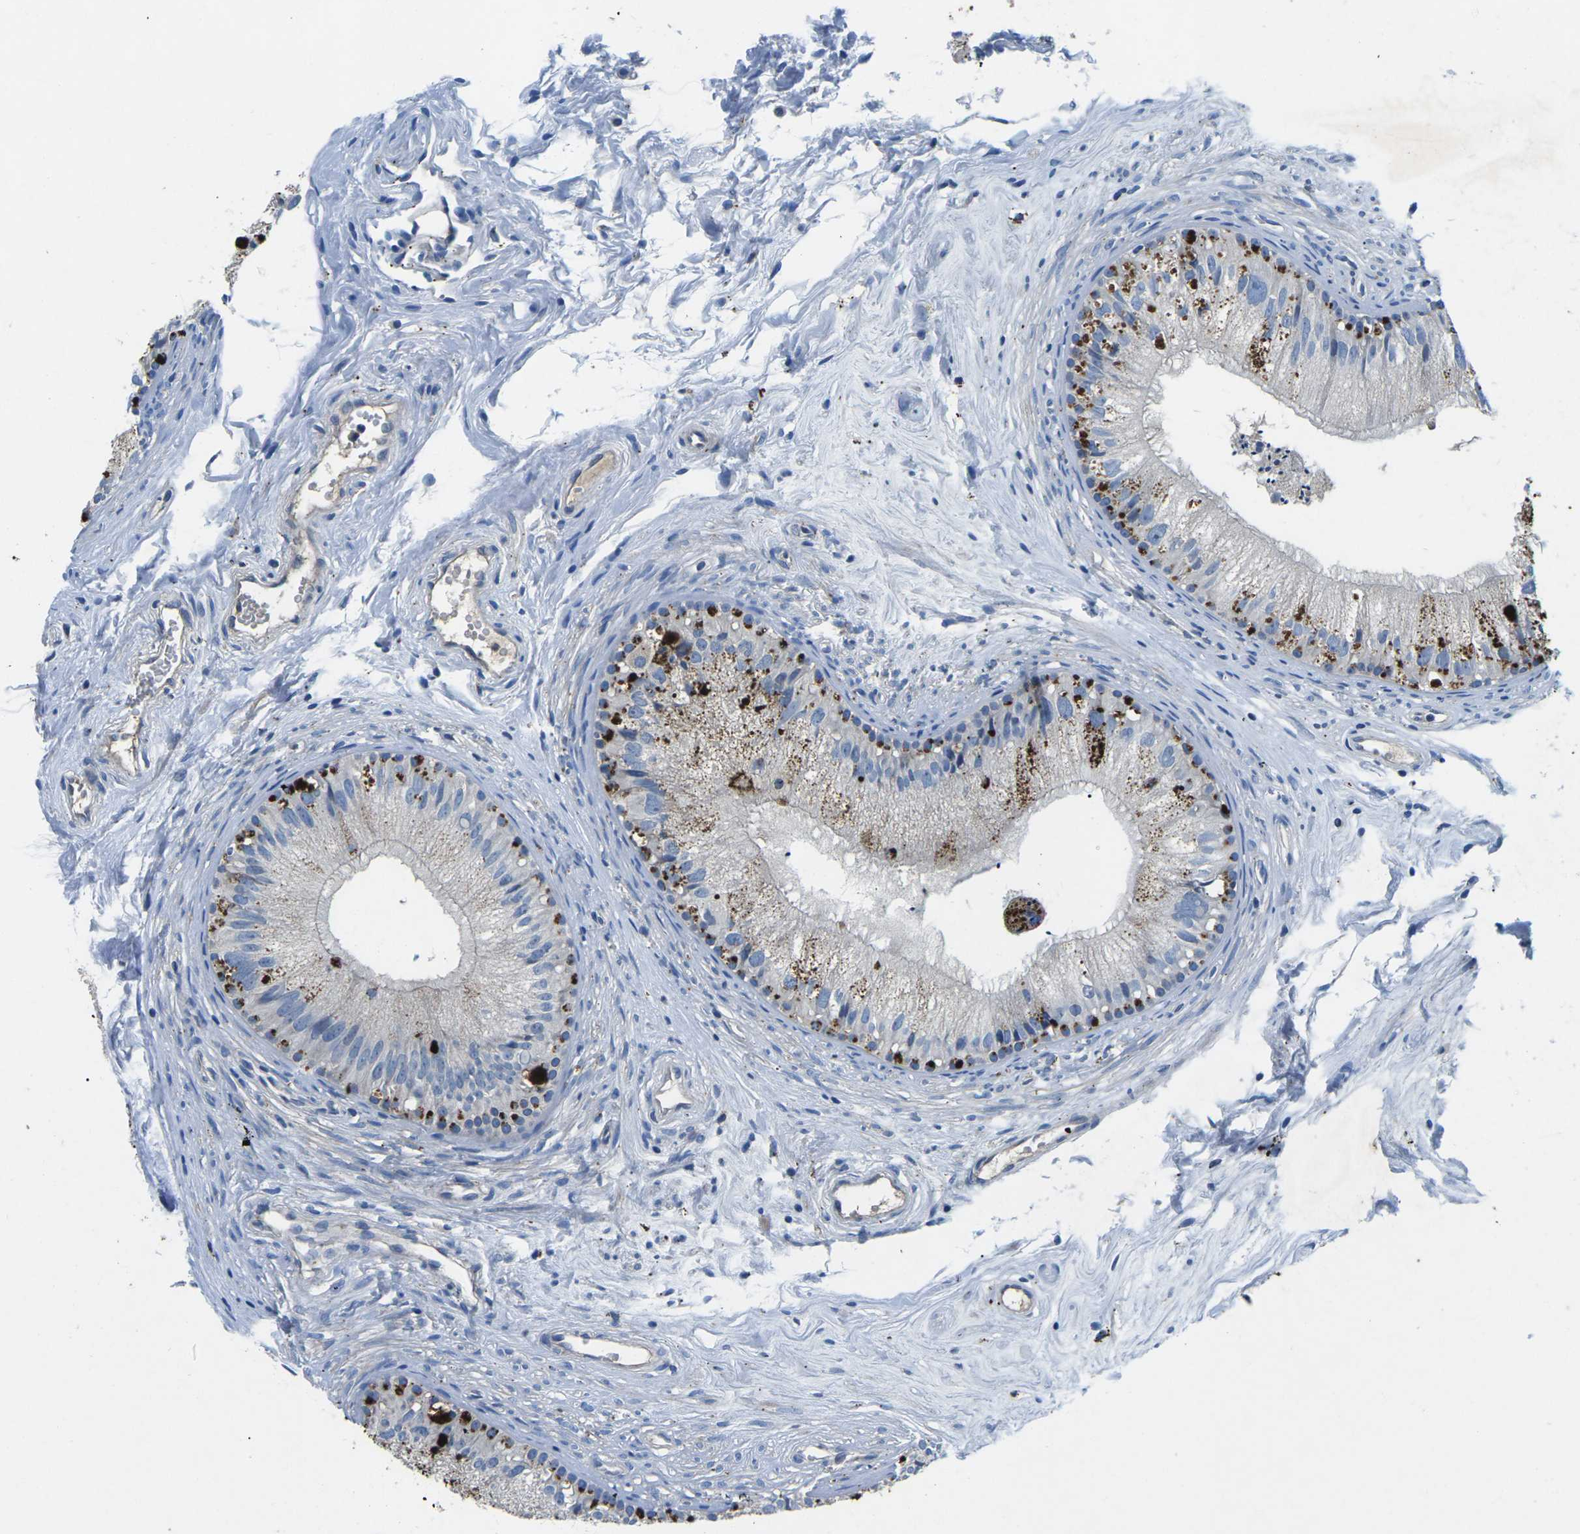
{"staining": {"intensity": "strong", "quantity": "<25%", "location": "cytoplasmic/membranous"}, "tissue": "epididymis", "cell_type": "Glandular cells", "image_type": "normal", "snomed": [{"axis": "morphology", "description": "Normal tissue, NOS"}, {"axis": "topography", "description": "Epididymis"}], "caption": "Immunohistochemical staining of benign epididymis displays <25% levels of strong cytoplasmic/membranous protein expression in approximately <25% of glandular cells. Nuclei are stained in blue.", "gene": "PDCD6IP", "patient": {"sex": "male", "age": 56}}